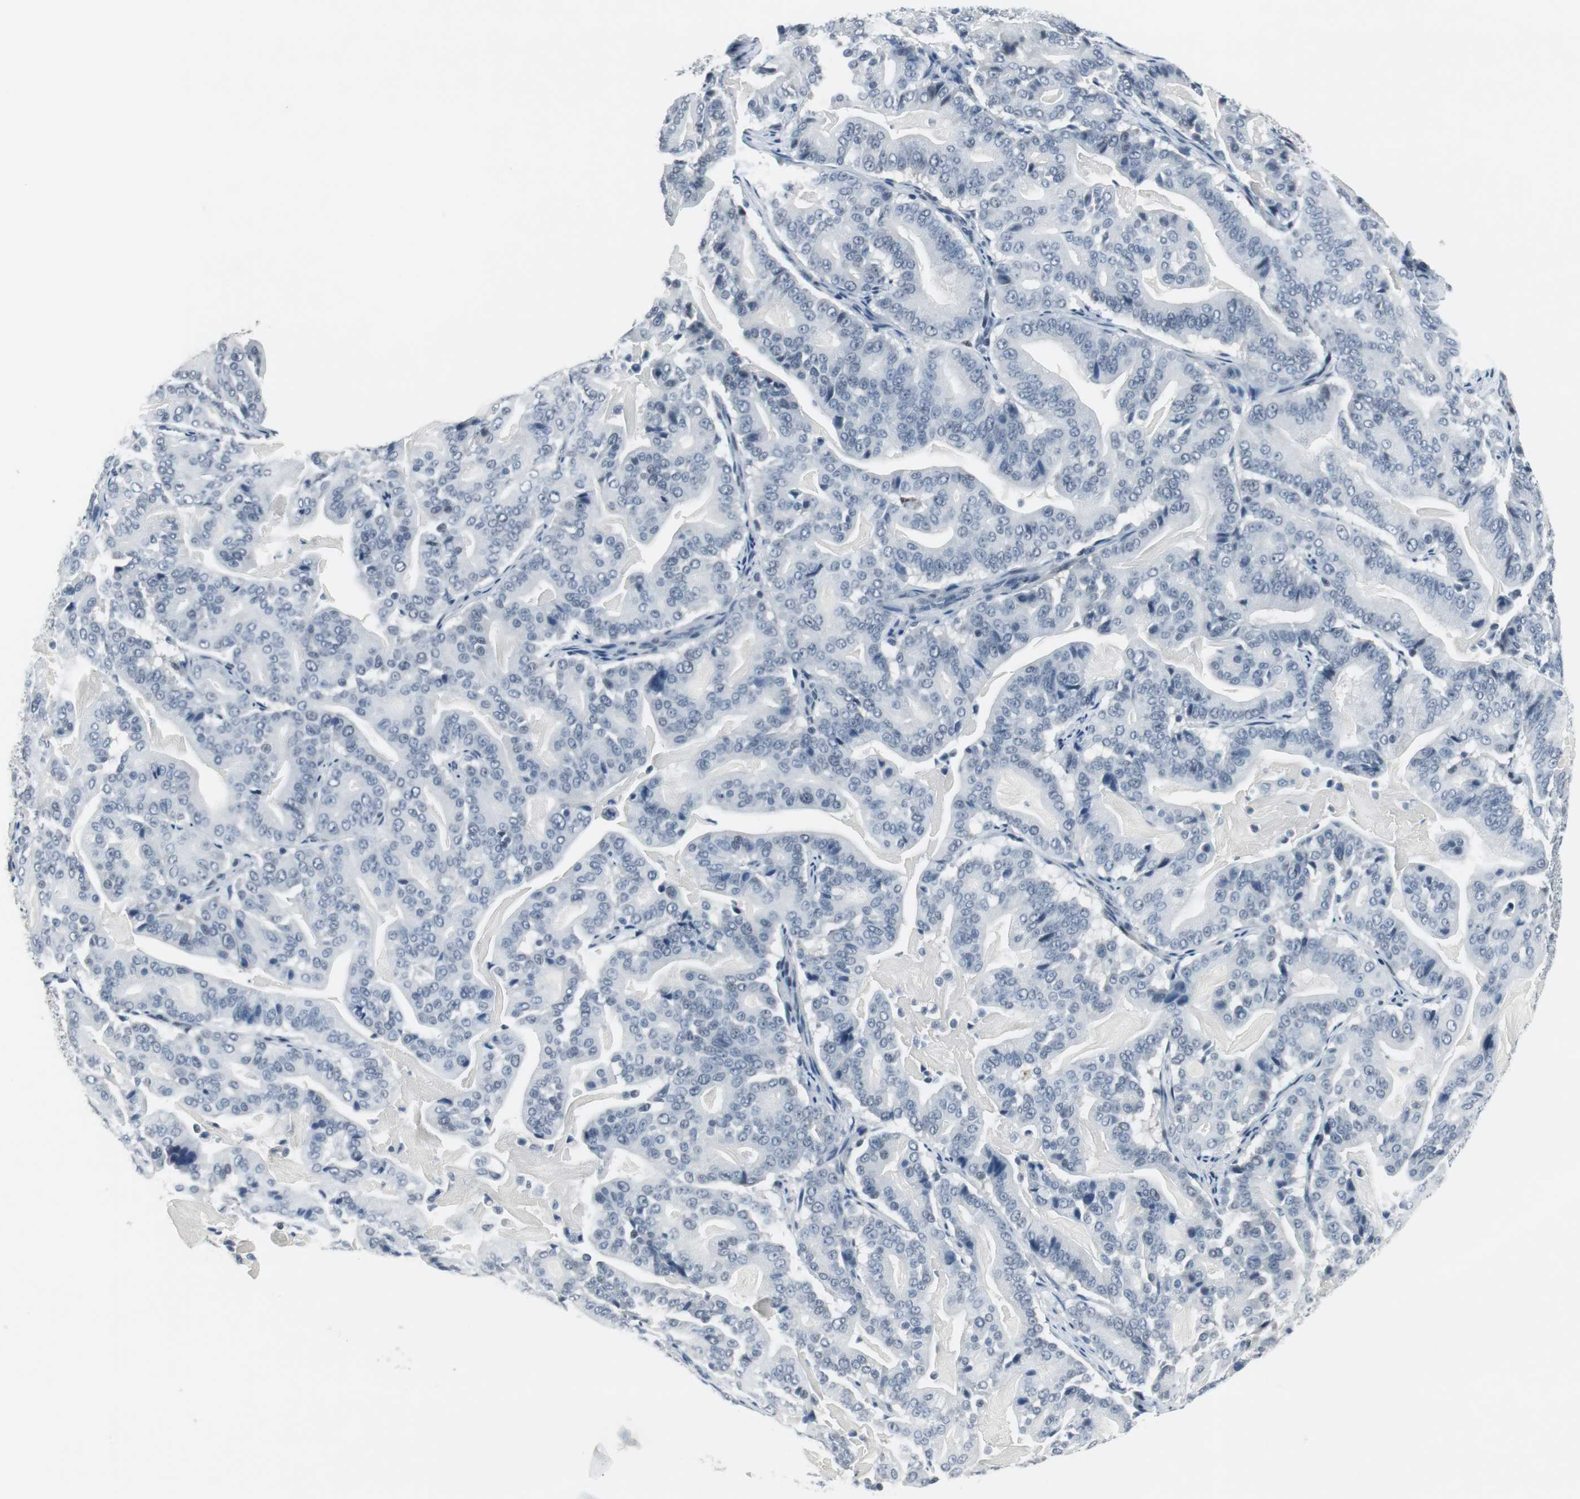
{"staining": {"intensity": "negative", "quantity": "none", "location": "none"}, "tissue": "pancreatic cancer", "cell_type": "Tumor cells", "image_type": "cancer", "snomed": [{"axis": "morphology", "description": "Adenocarcinoma, NOS"}, {"axis": "topography", "description": "Pancreas"}], "caption": "Immunohistochemical staining of human pancreatic cancer displays no significant positivity in tumor cells. (Brightfield microscopy of DAB IHC at high magnification).", "gene": "ELK1", "patient": {"sex": "male", "age": 63}}